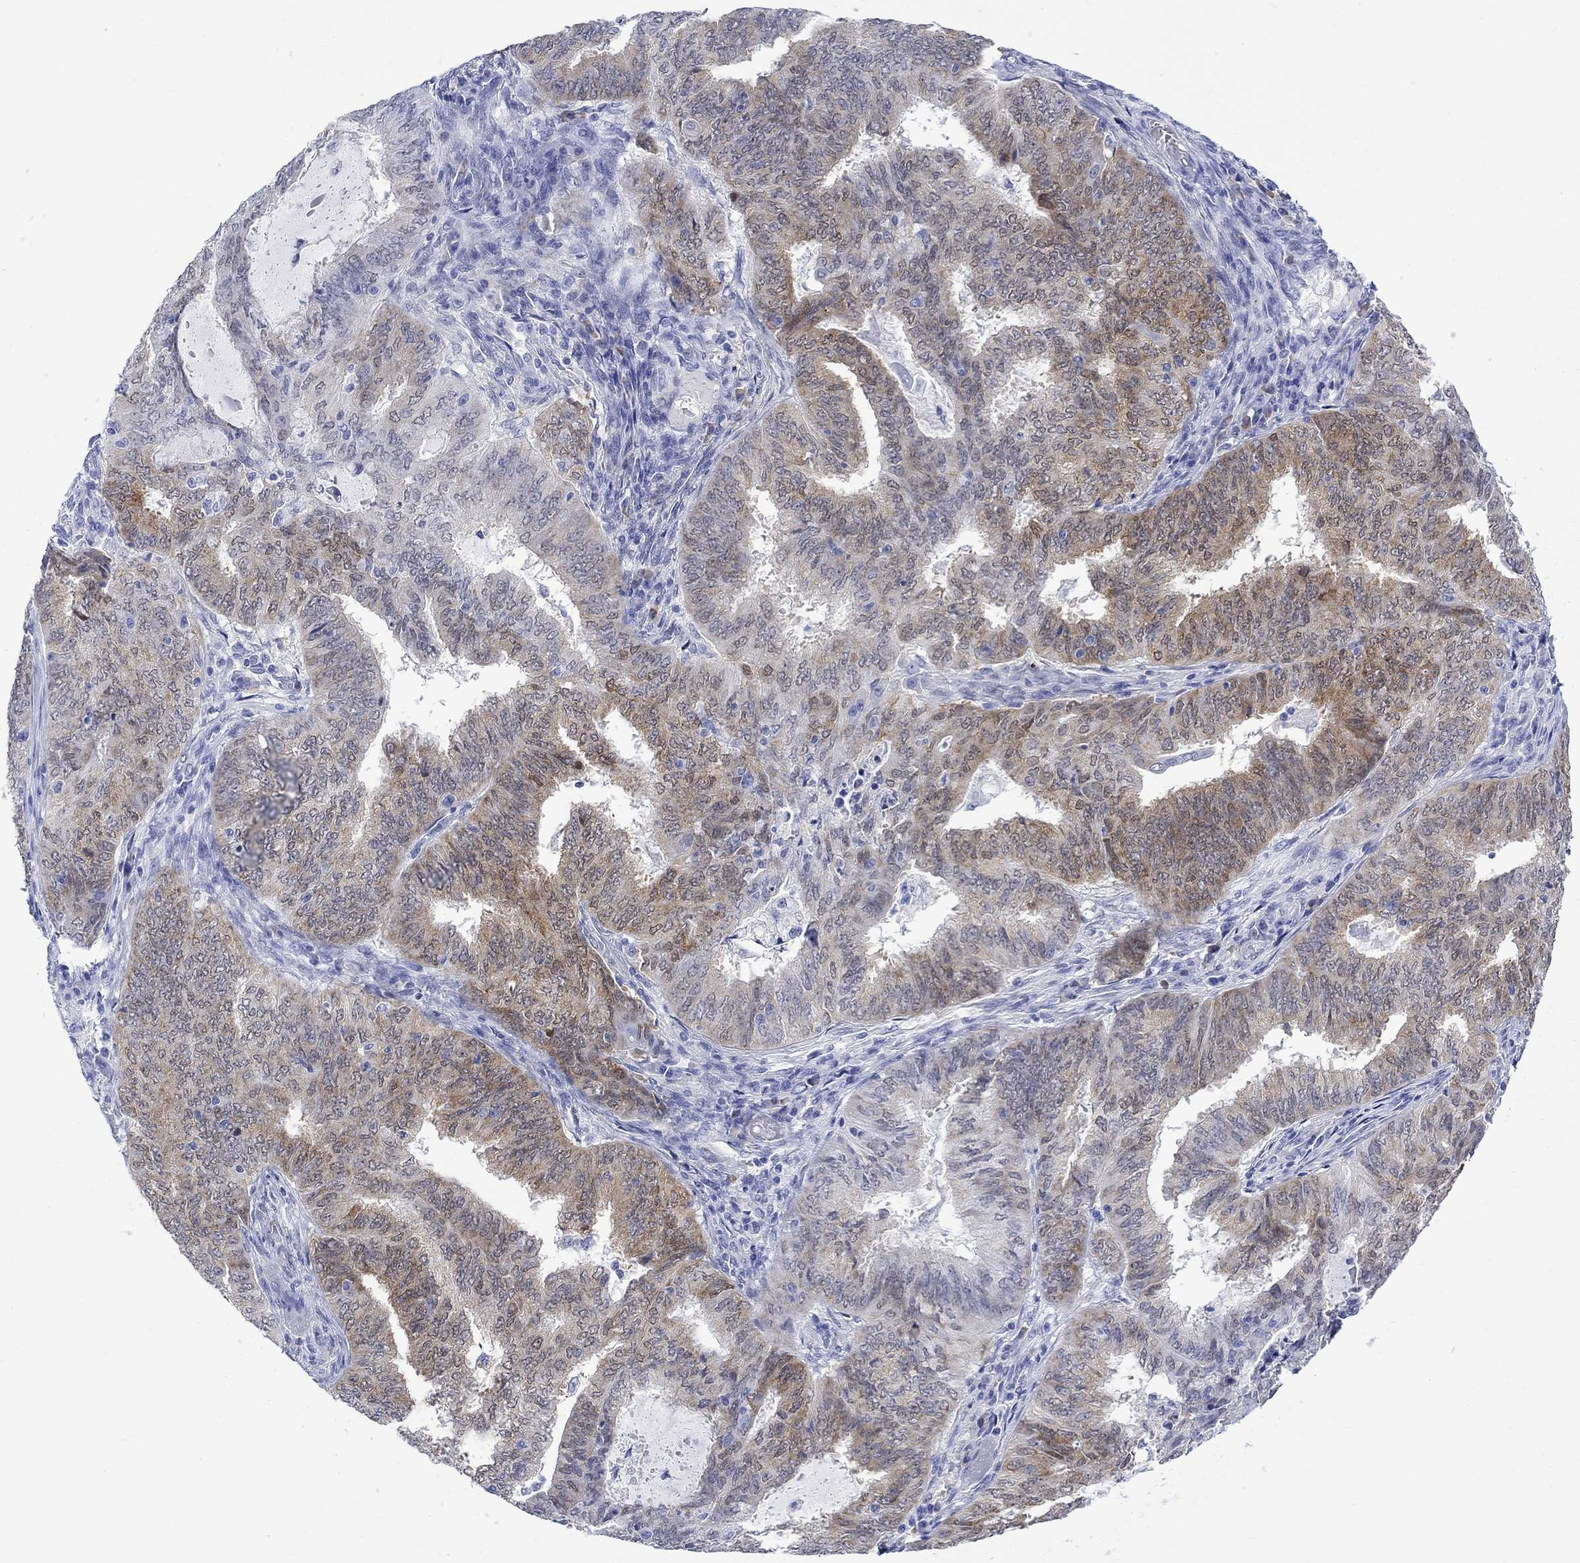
{"staining": {"intensity": "moderate", "quantity": "25%-75%", "location": "cytoplasmic/membranous,nuclear"}, "tissue": "endometrial cancer", "cell_type": "Tumor cells", "image_type": "cancer", "snomed": [{"axis": "morphology", "description": "Adenocarcinoma, NOS"}, {"axis": "topography", "description": "Endometrium"}], "caption": "Endometrial cancer tissue exhibits moderate cytoplasmic/membranous and nuclear positivity in approximately 25%-75% of tumor cells, visualized by immunohistochemistry.", "gene": "MSI1", "patient": {"sex": "female", "age": 62}}